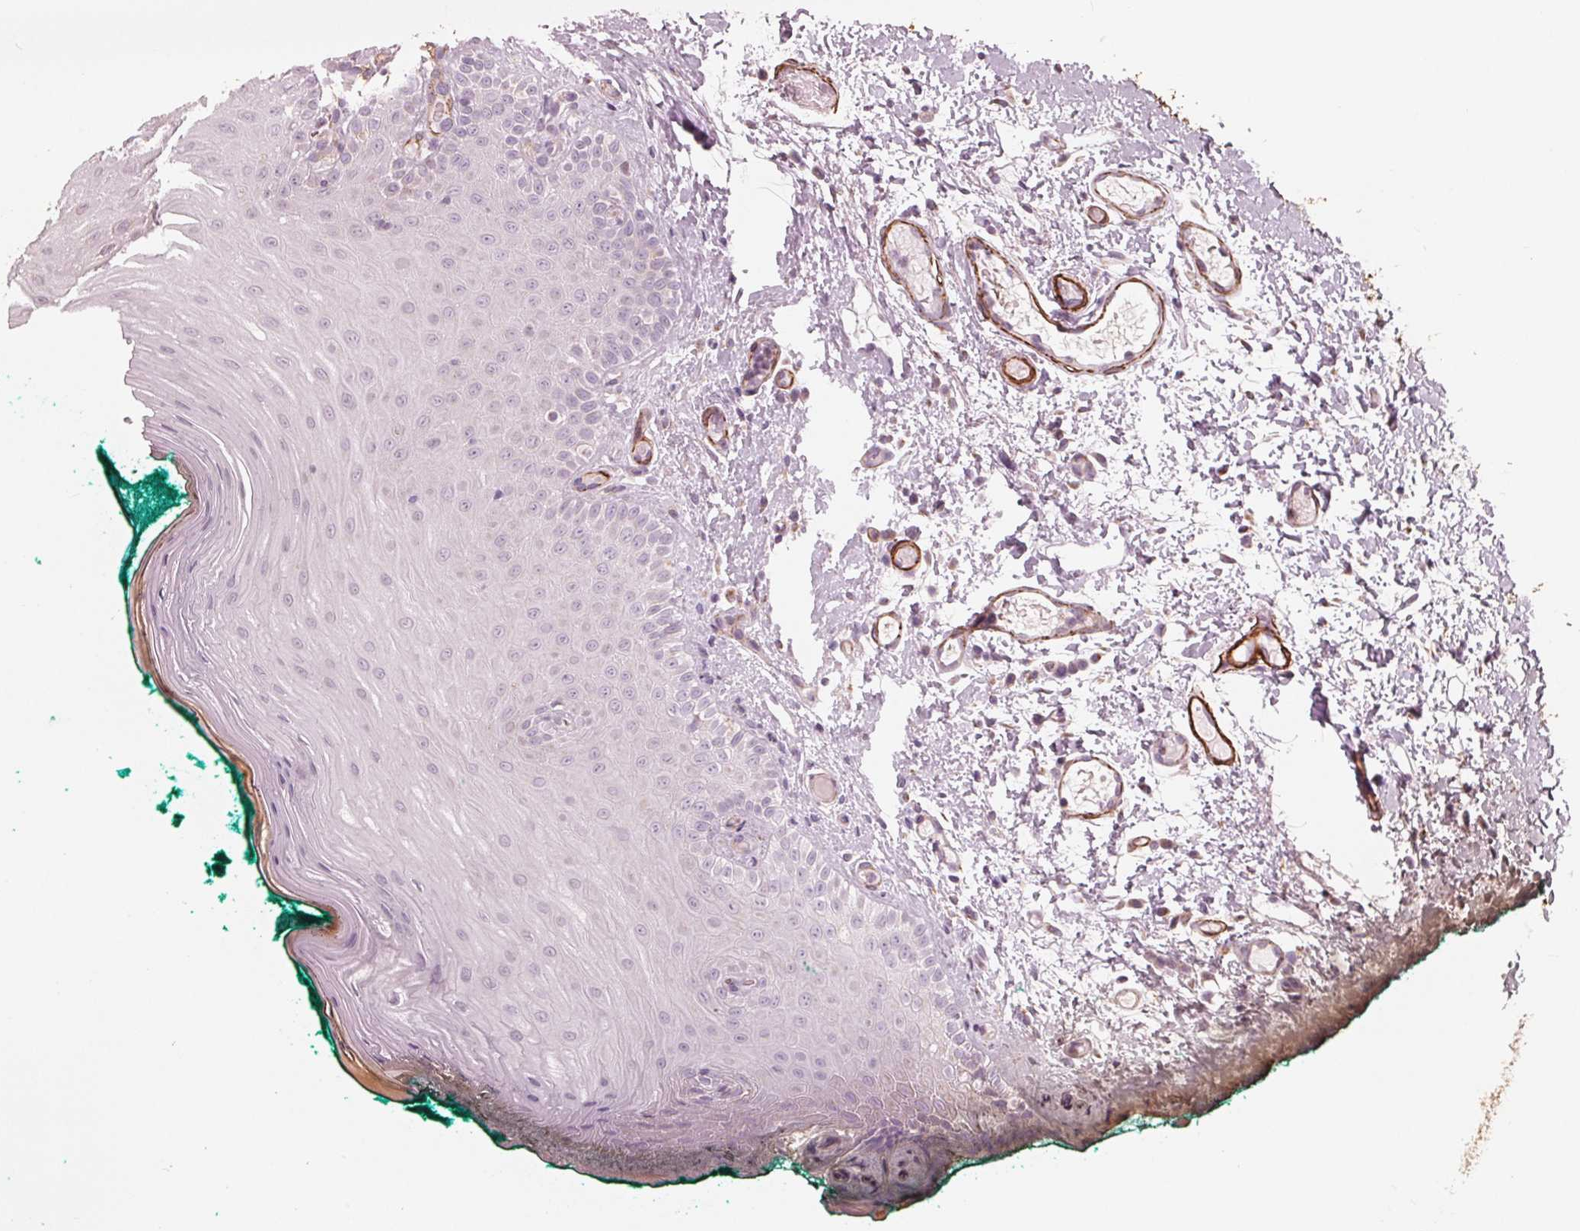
{"staining": {"intensity": "negative", "quantity": "none", "location": "none"}, "tissue": "oral mucosa", "cell_type": "Squamous epithelial cells", "image_type": "normal", "snomed": [{"axis": "morphology", "description": "Normal tissue, NOS"}, {"axis": "topography", "description": "Oral tissue"}], "caption": "Squamous epithelial cells are negative for brown protein staining in unremarkable oral mucosa. The staining was performed using DAB (3,3'-diaminobenzidine) to visualize the protein expression in brown, while the nuclei were stained in blue with hematoxylin (Magnification: 20x).", "gene": "MIER3", "patient": {"sex": "female", "age": 83}}